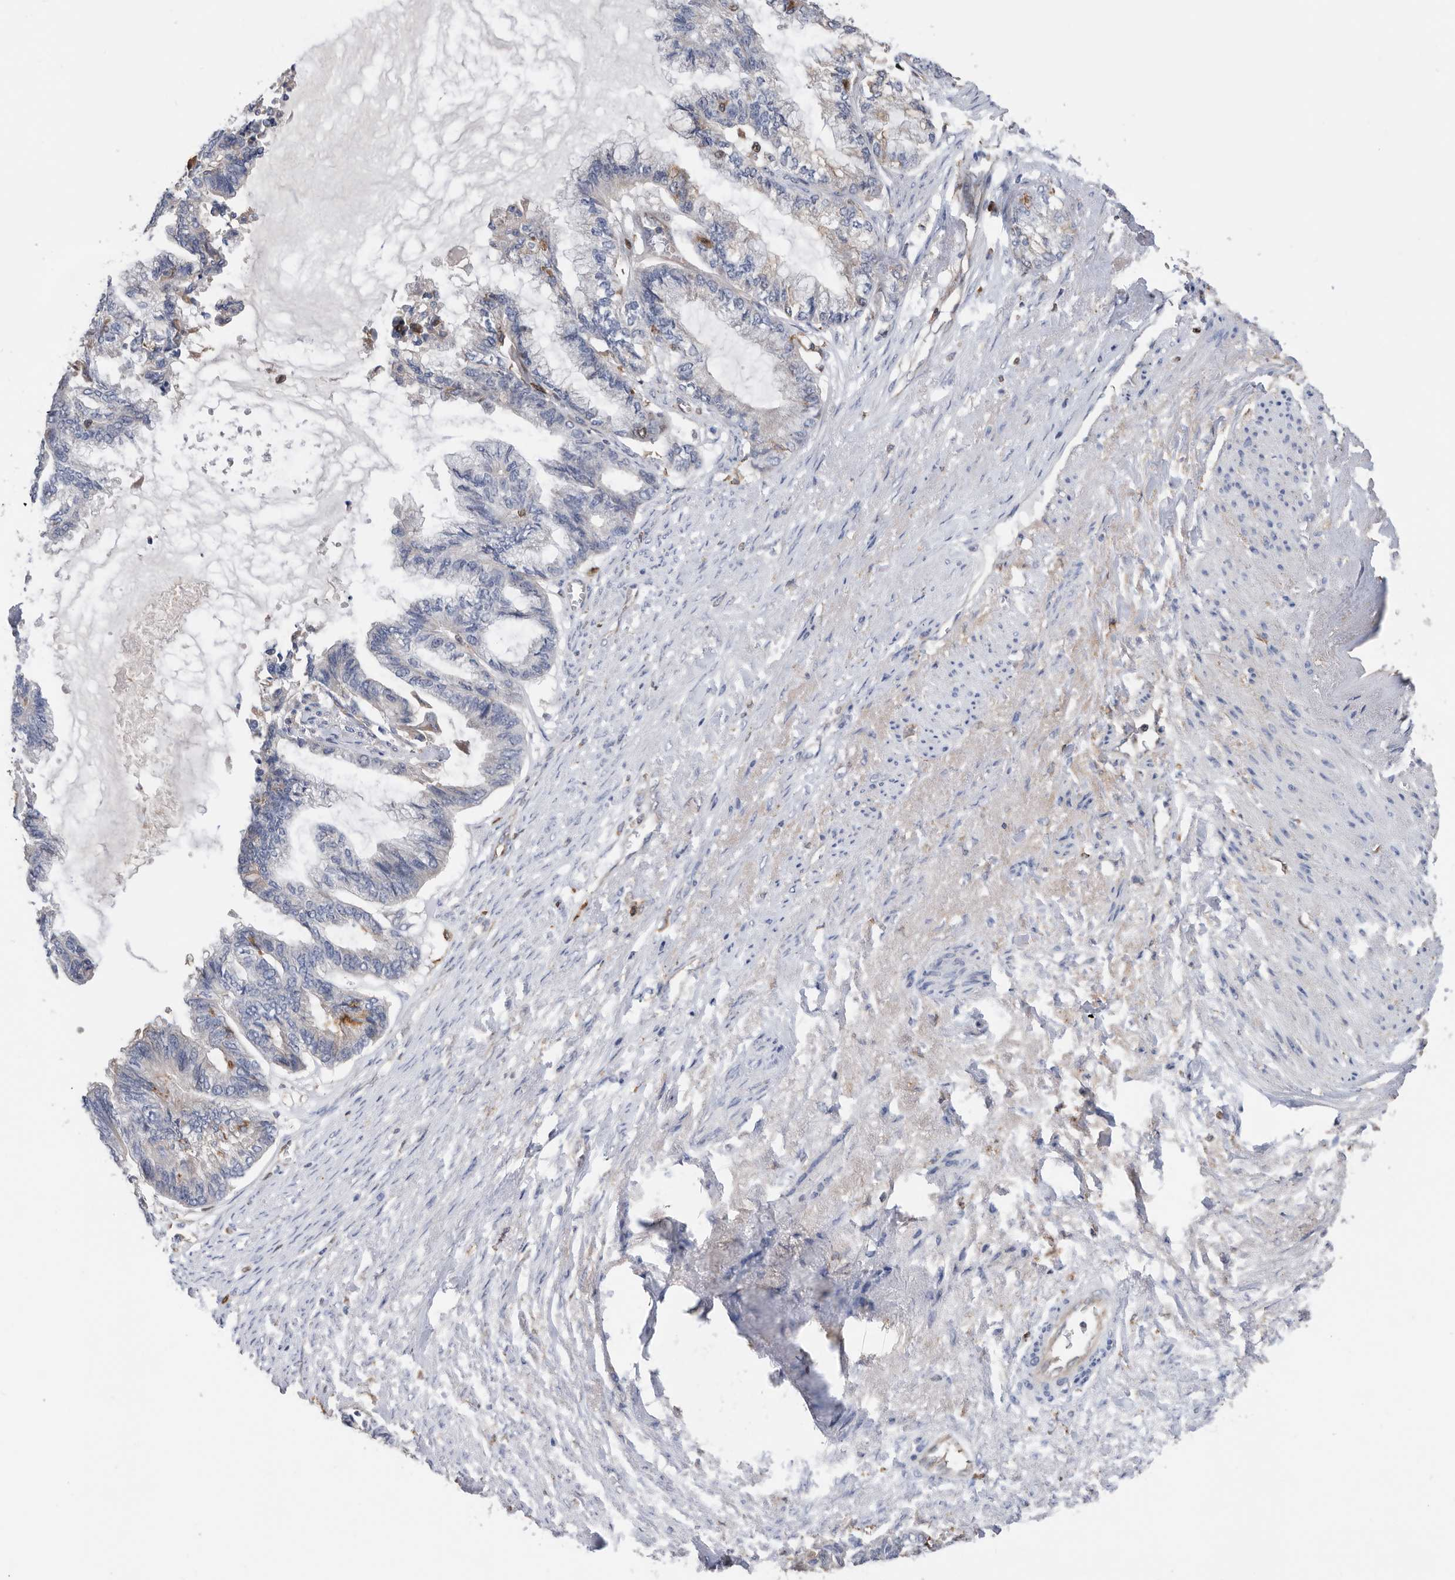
{"staining": {"intensity": "negative", "quantity": "none", "location": "none"}, "tissue": "endometrial cancer", "cell_type": "Tumor cells", "image_type": "cancer", "snomed": [{"axis": "morphology", "description": "Adenocarcinoma, NOS"}, {"axis": "topography", "description": "Endometrium"}], "caption": "Micrograph shows no protein staining in tumor cells of endometrial adenocarcinoma tissue.", "gene": "ATAD2", "patient": {"sex": "female", "age": 86}}